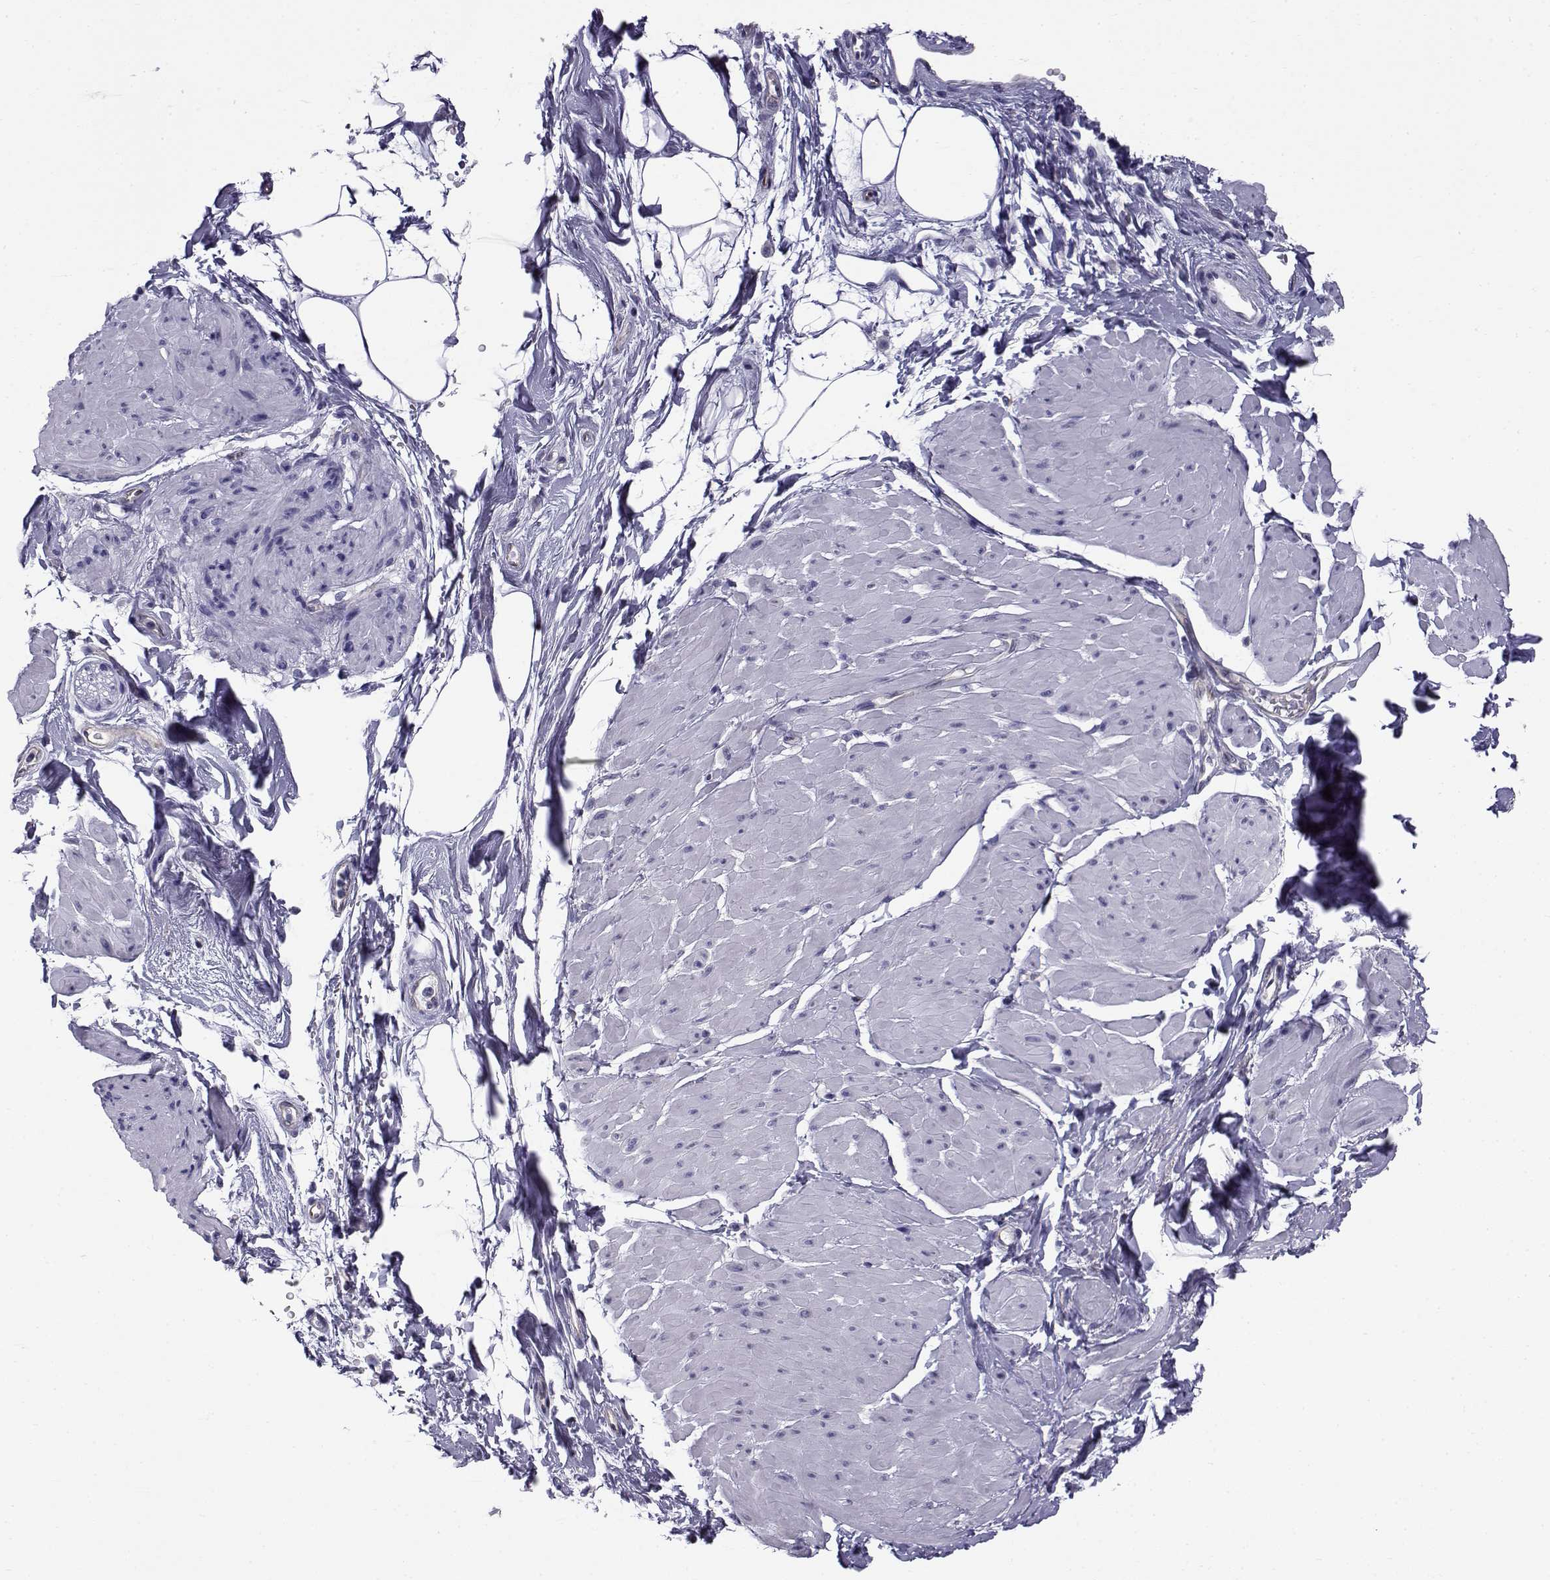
{"staining": {"intensity": "negative", "quantity": "none", "location": "none"}, "tissue": "smooth muscle", "cell_type": "Smooth muscle cells", "image_type": "normal", "snomed": [{"axis": "morphology", "description": "Normal tissue, NOS"}, {"axis": "topography", "description": "Adipose tissue"}, {"axis": "topography", "description": "Smooth muscle"}, {"axis": "topography", "description": "Peripheral nerve tissue"}], "caption": "The histopathology image reveals no staining of smooth muscle cells in normal smooth muscle. The staining was performed using DAB to visualize the protein expression in brown, while the nuclei were stained in blue with hematoxylin (Magnification: 20x).", "gene": "RNASE12", "patient": {"sex": "male", "age": 83}}